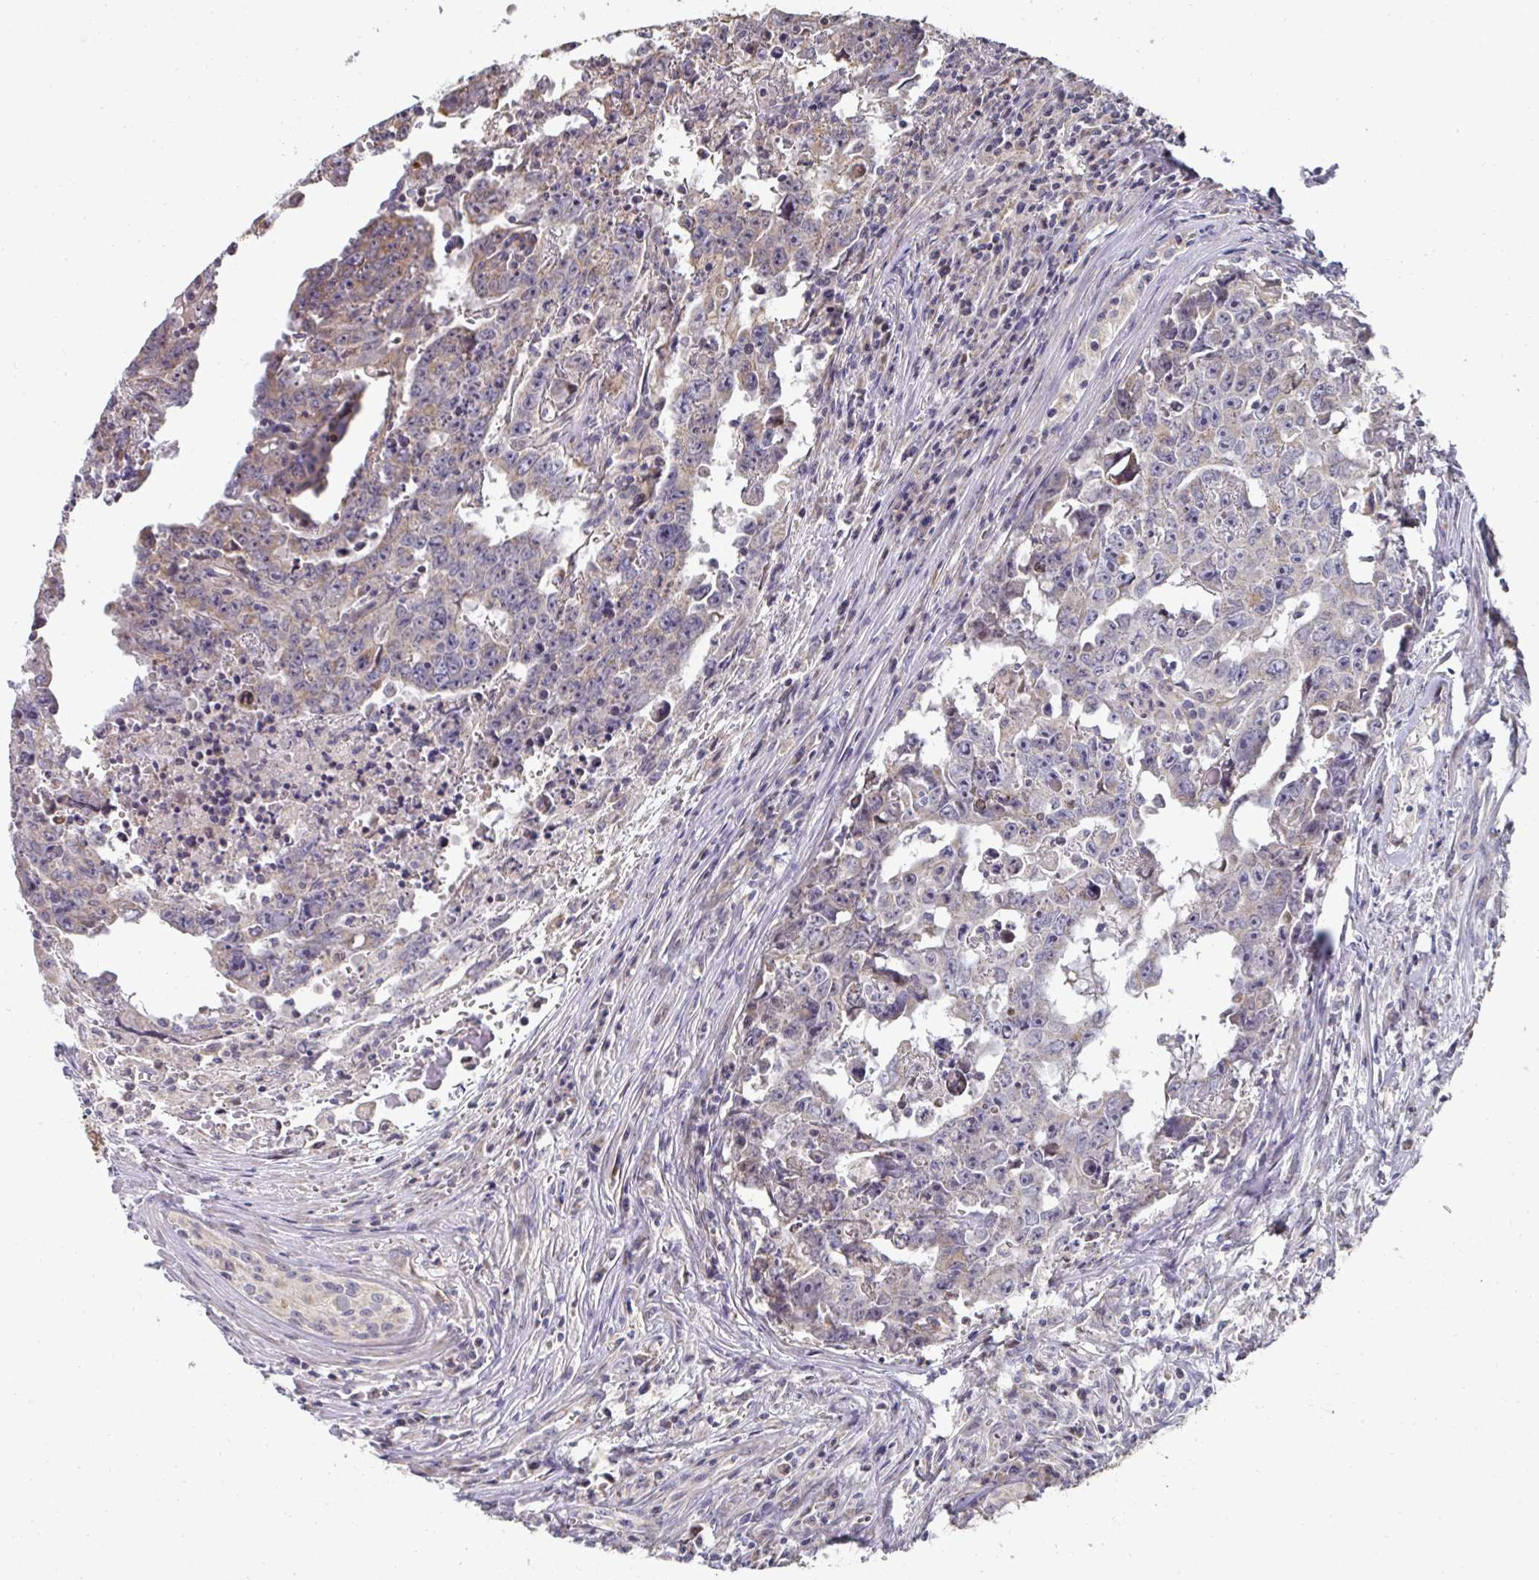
{"staining": {"intensity": "weak", "quantity": "25%-75%", "location": "cytoplasmic/membranous"}, "tissue": "testis cancer", "cell_type": "Tumor cells", "image_type": "cancer", "snomed": [{"axis": "morphology", "description": "Carcinoma, Embryonal, NOS"}, {"axis": "topography", "description": "Testis"}], "caption": "Testis cancer (embryonal carcinoma) stained for a protein displays weak cytoplasmic/membranous positivity in tumor cells.", "gene": "AGTPBP1", "patient": {"sex": "male", "age": 22}}